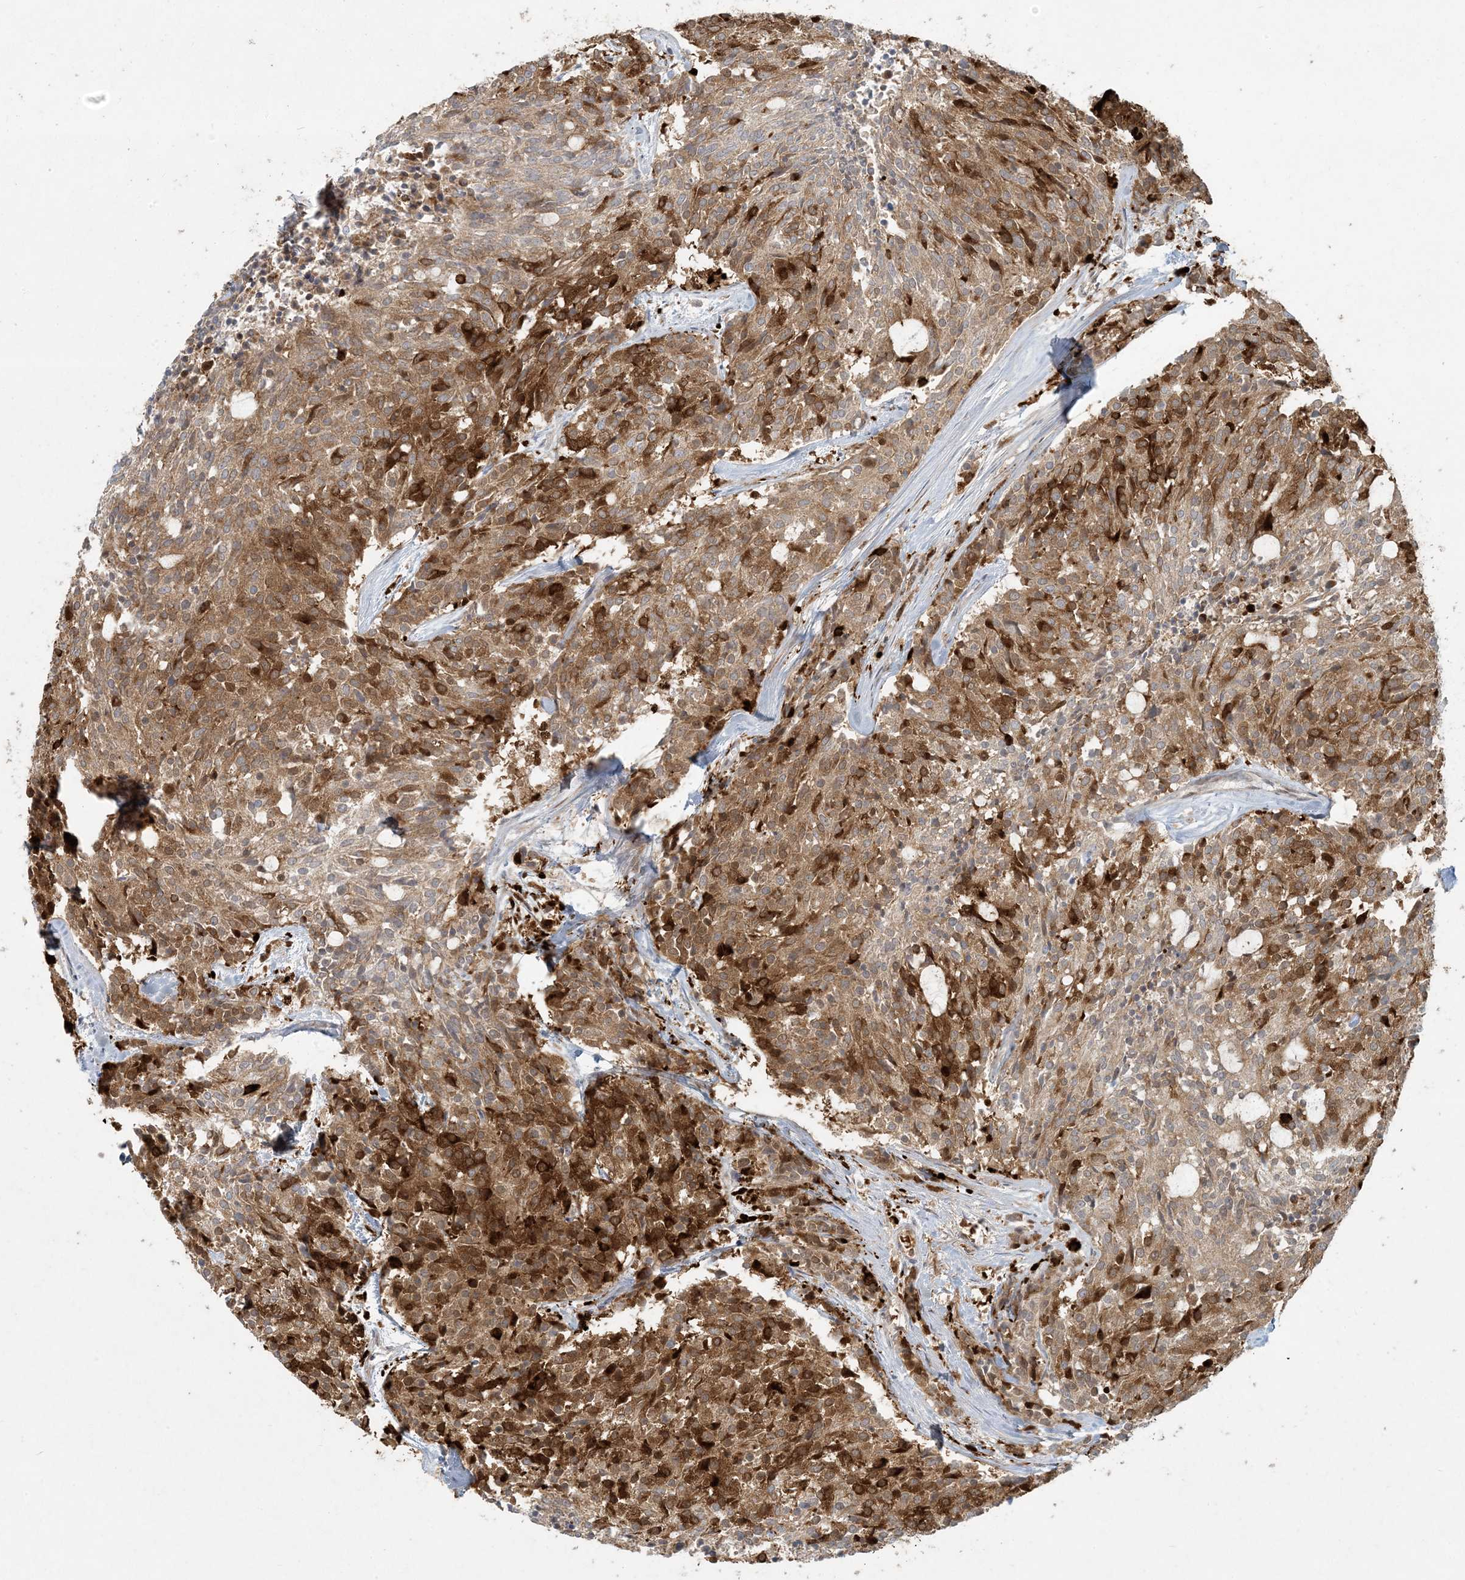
{"staining": {"intensity": "strong", "quantity": ">75%", "location": "cytoplasmic/membranous"}, "tissue": "carcinoid", "cell_type": "Tumor cells", "image_type": "cancer", "snomed": [{"axis": "morphology", "description": "Carcinoid, malignant, NOS"}, {"axis": "topography", "description": "Pancreas"}], "caption": "Immunohistochemistry (IHC) (DAB) staining of carcinoid demonstrates strong cytoplasmic/membranous protein expression in approximately >75% of tumor cells. The protein of interest is shown in brown color, while the nuclei are stained blue.", "gene": "BCORL1", "patient": {"sex": "female", "age": 54}}